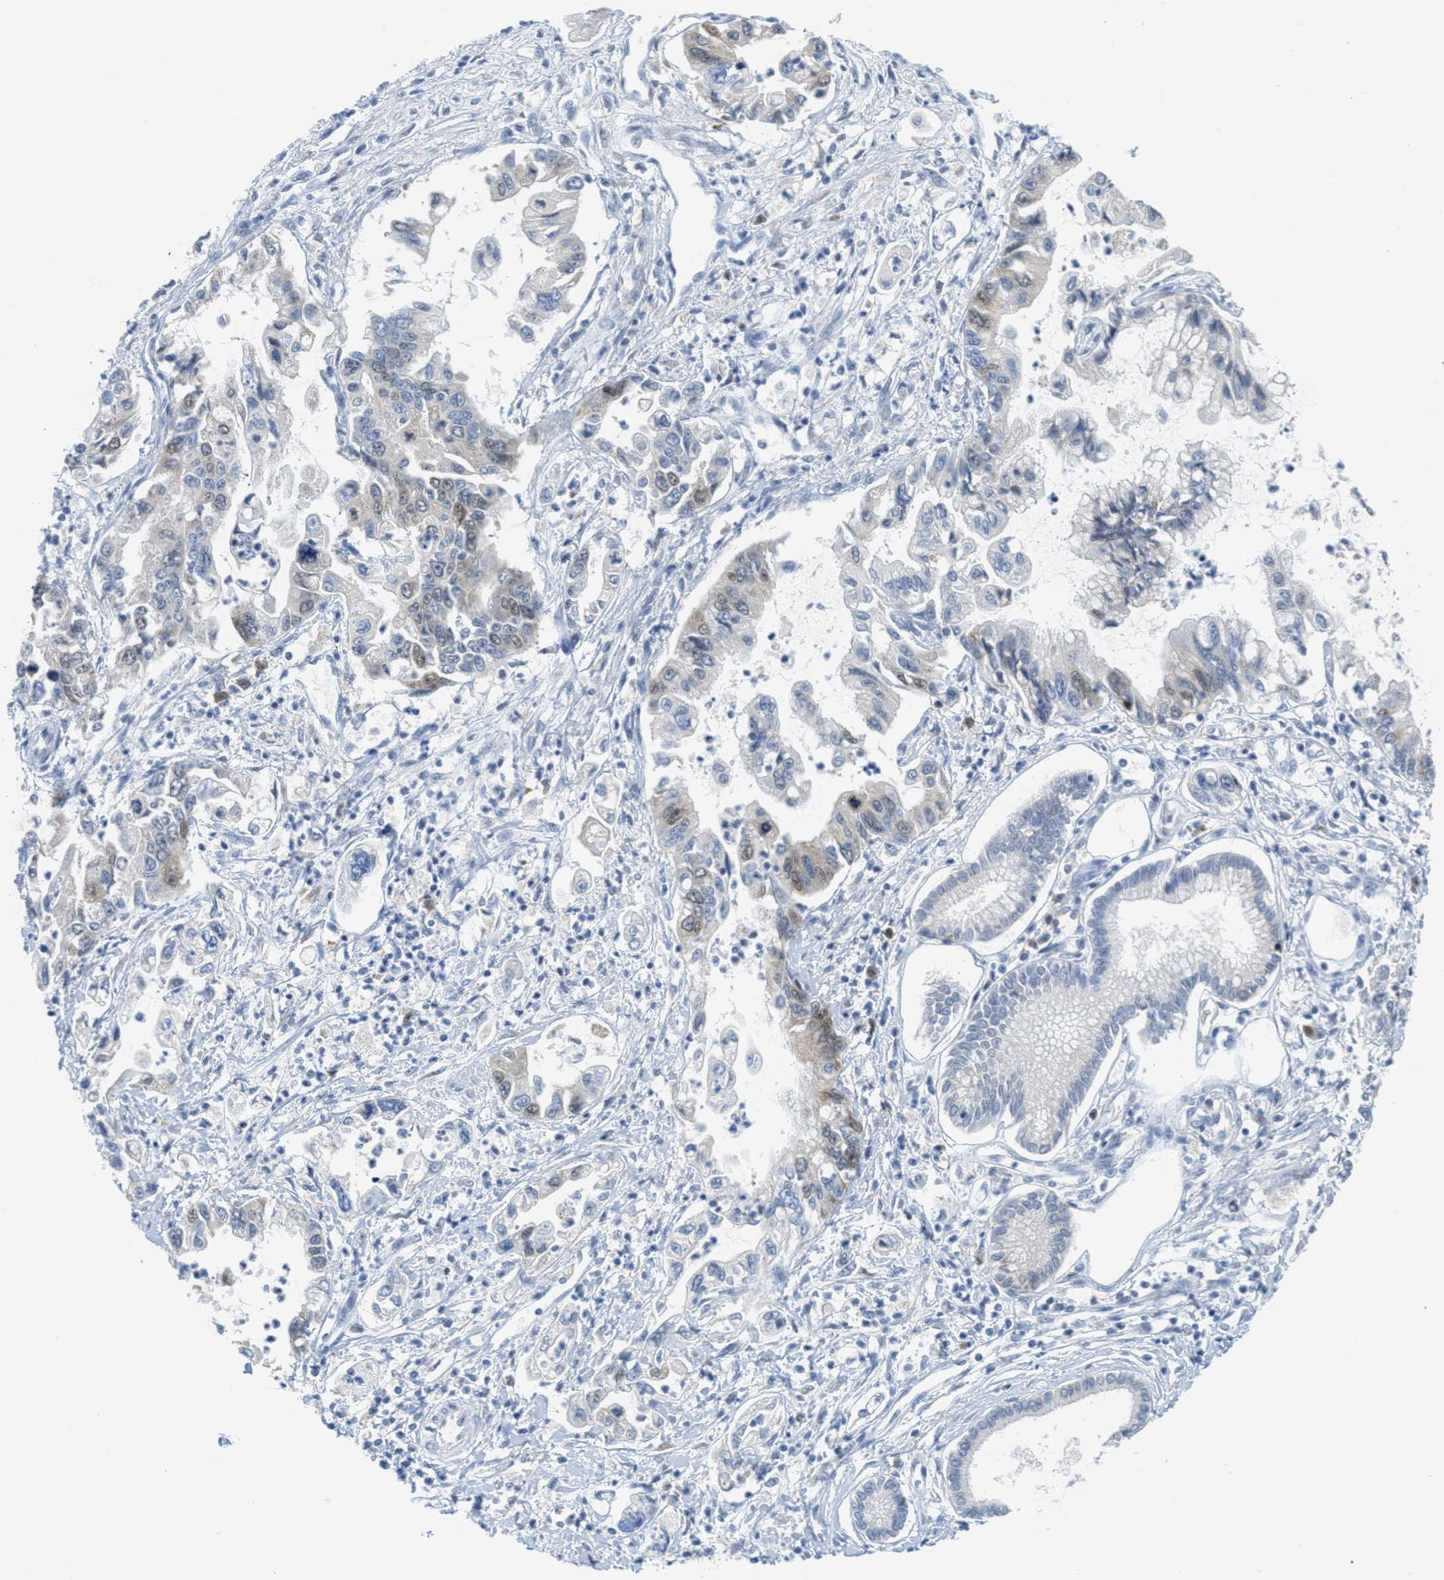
{"staining": {"intensity": "weak", "quantity": ">75%", "location": "cytoplasmic/membranous,nuclear"}, "tissue": "pancreatic cancer", "cell_type": "Tumor cells", "image_type": "cancer", "snomed": [{"axis": "morphology", "description": "Adenocarcinoma, NOS"}, {"axis": "topography", "description": "Pancreas"}], "caption": "Adenocarcinoma (pancreatic) stained for a protein exhibits weak cytoplasmic/membranous and nuclear positivity in tumor cells.", "gene": "ORC6", "patient": {"sex": "male", "age": 56}}